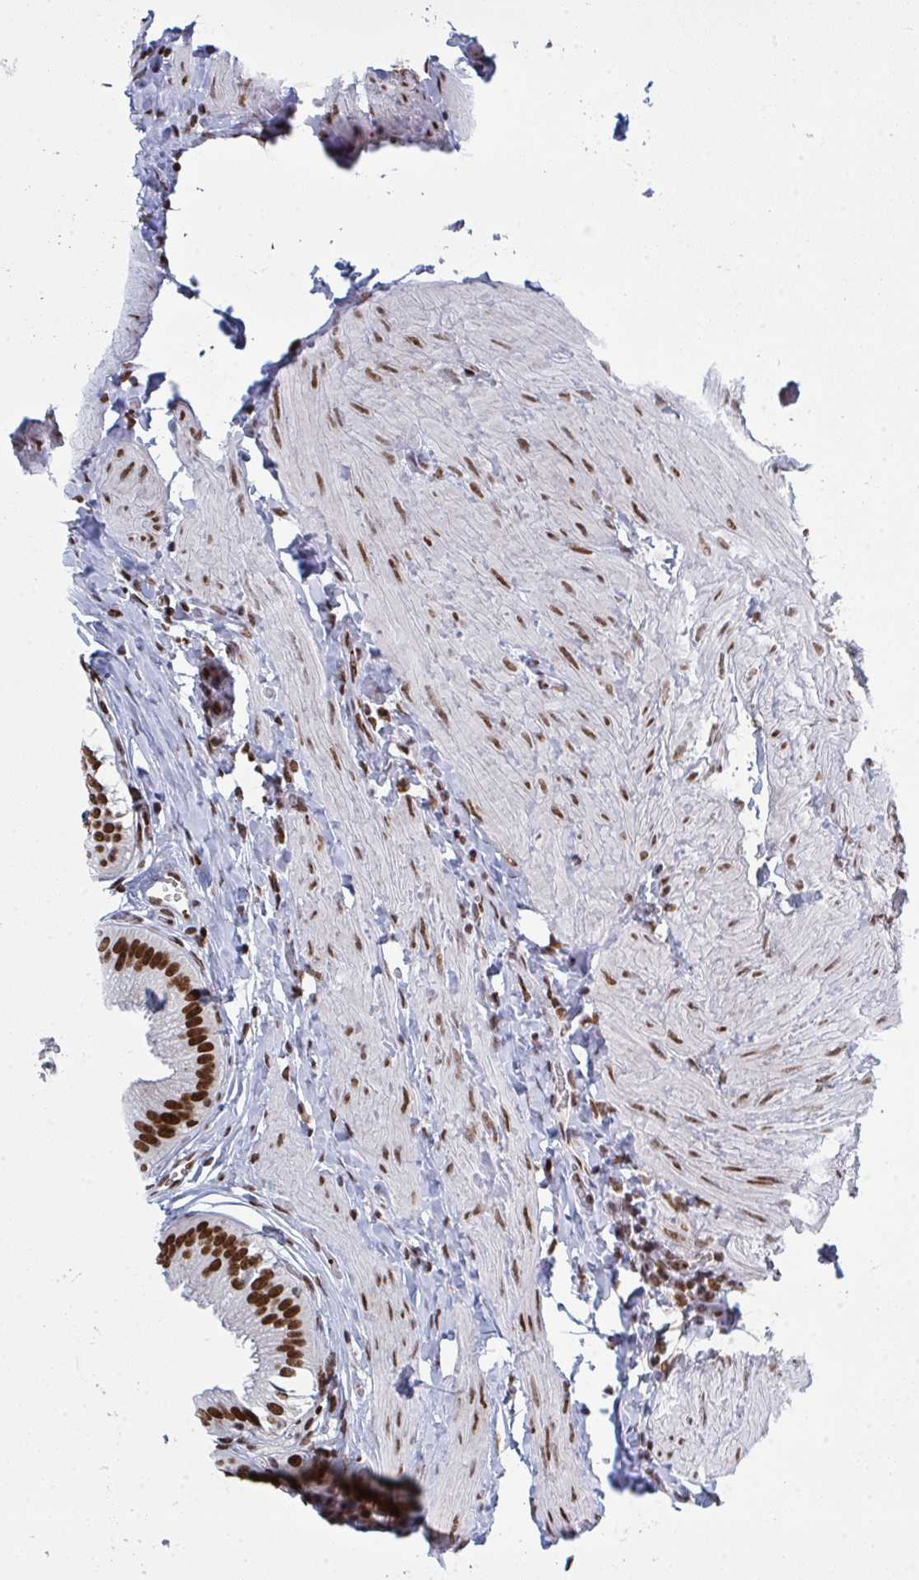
{"staining": {"intensity": "strong", "quantity": ">75%", "location": "nuclear"}, "tissue": "gallbladder", "cell_type": "Glandular cells", "image_type": "normal", "snomed": [{"axis": "morphology", "description": "Normal tissue, NOS"}, {"axis": "topography", "description": "Gallbladder"}, {"axis": "topography", "description": "Peripheral nerve tissue"}], "caption": "Protein staining of normal gallbladder reveals strong nuclear positivity in approximately >75% of glandular cells. The staining is performed using DAB (3,3'-diaminobenzidine) brown chromogen to label protein expression. The nuclei are counter-stained blue using hematoxylin.", "gene": "ZNF607", "patient": {"sex": "male", "age": 17}}